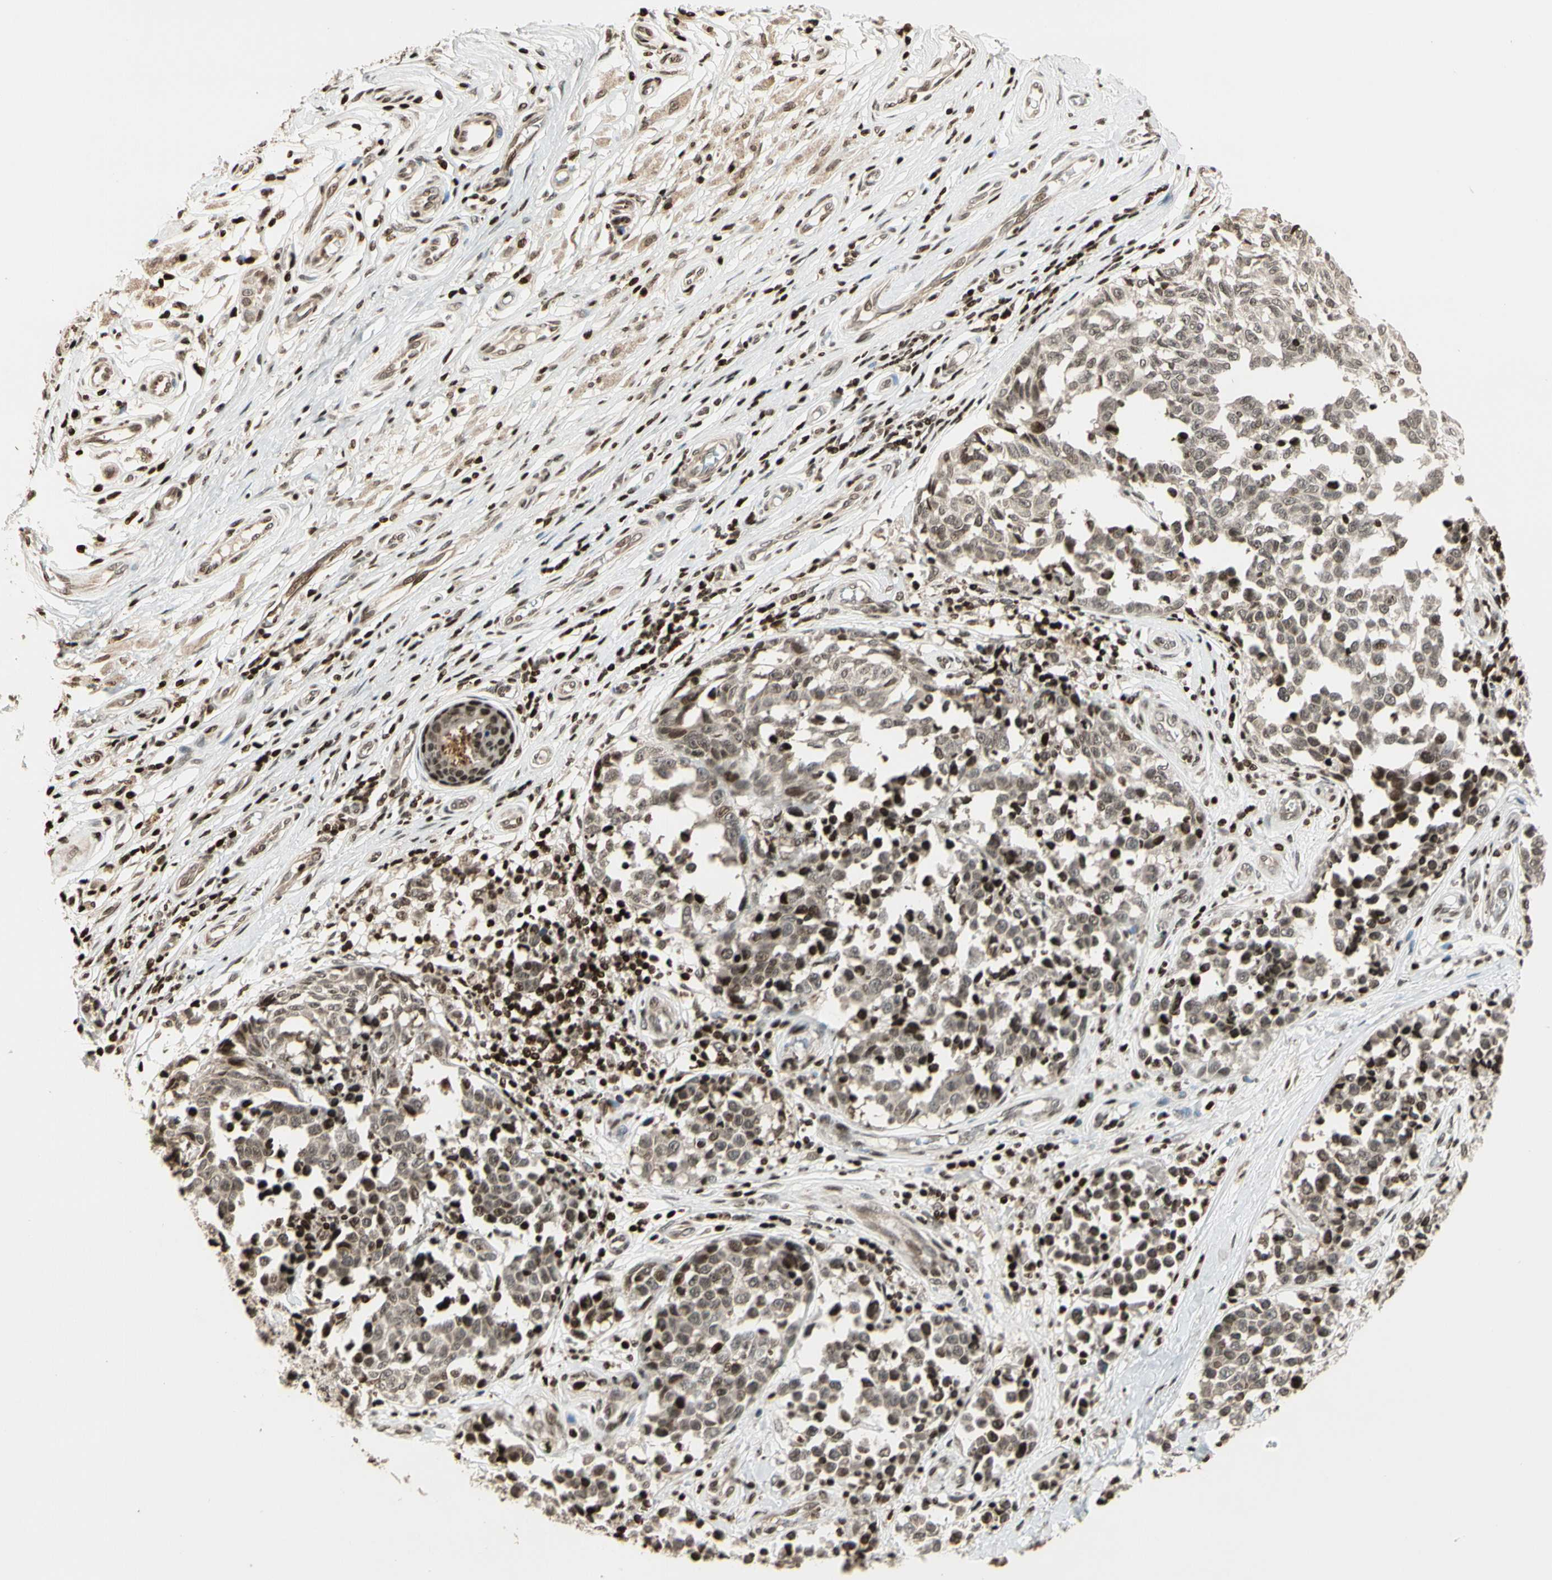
{"staining": {"intensity": "weak", "quantity": ">75%", "location": "nuclear"}, "tissue": "melanoma", "cell_type": "Tumor cells", "image_type": "cancer", "snomed": [{"axis": "morphology", "description": "Malignant melanoma, NOS"}, {"axis": "topography", "description": "Skin"}], "caption": "A photomicrograph of human melanoma stained for a protein displays weak nuclear brown staining in tumor cells.", "gene": "TSHZ3", "patient": {"sex": "female", "age": 64}}